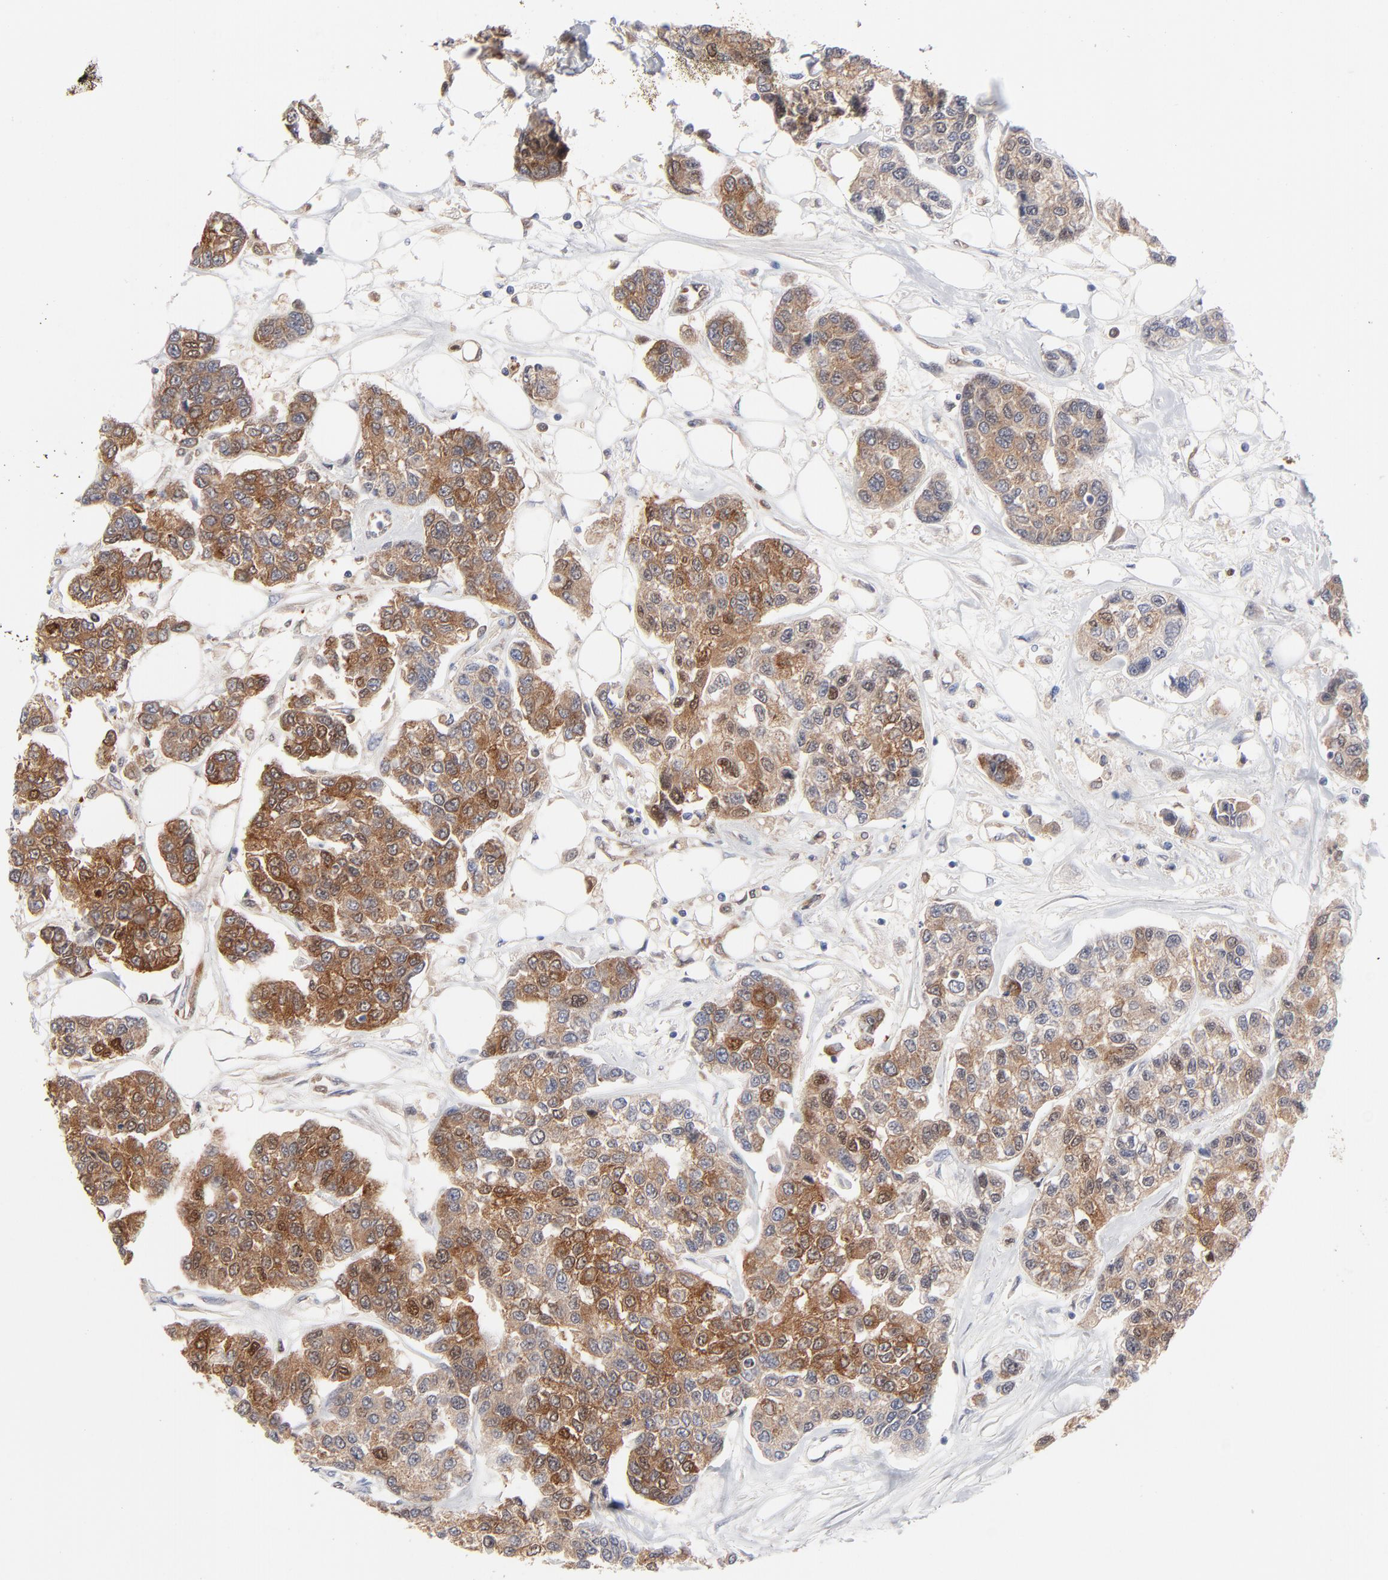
{"staining": {"intensity": "strong", "quantity": ">75%", "location": "cytoplasmic/membranous"}, "tissue": "breast cancer", "cell_type": "Tumor cells", "image_type": "cancer", "snomed": [{"axis": "morphology", "description": "Duct carcinoma"}, {"axis": "topography", "description": "Breast"}], "caption": "The immunohistochemical stain highlights strong cytoplasmic/membranous positivity in tumor cells of breast cancer (intraductal carcinoma) tissue.", "gene": "ARRB1", "patient": {"sex": "female", "age": 51}}